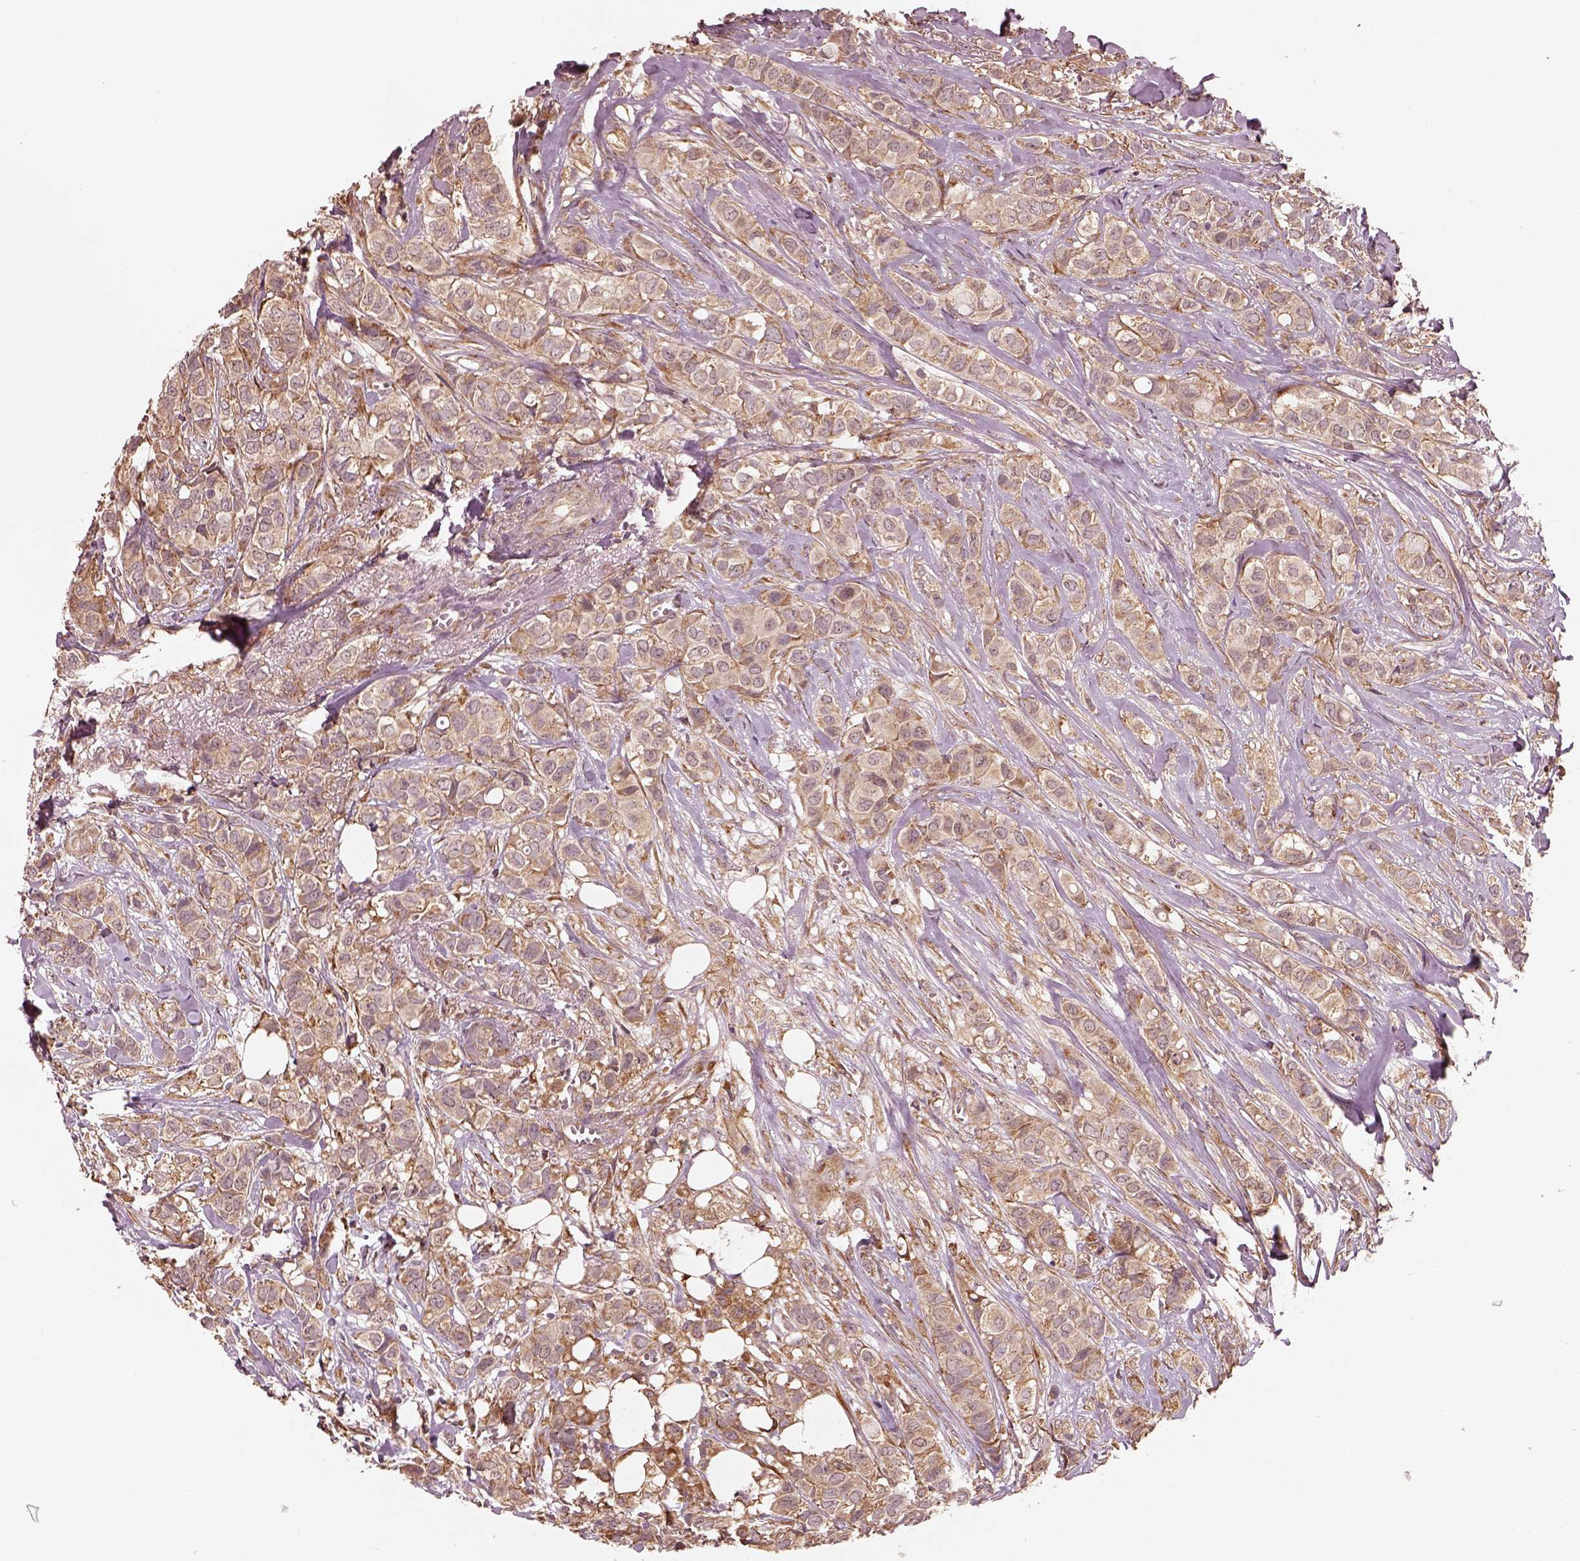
{"staining": {"intensity": "weak", "quantity": ">75%", "location": "cytoplasmic/membranous"}, "tissue": "breast cancer", "cell_type": "Tumor cells", "image_type": "cancer", "snomed": [{"axis": "morphology", "description": "Duct carcinoma"}, {"axis": "topography", "description": "Breast"}], "caption": "IHC histopathology image of neoplastic tissue: human breast infiltrating ductal carcinoma stained using immunohistochemistry (IHC) displays low levels of weak protein expression localized specifically in the cytoplasmic/membranous of tumor cells, appearing as a cytoplasmic/membranous brown color.", "gene": "RPS5", "patient": {"sex": "female", "age": 85}}